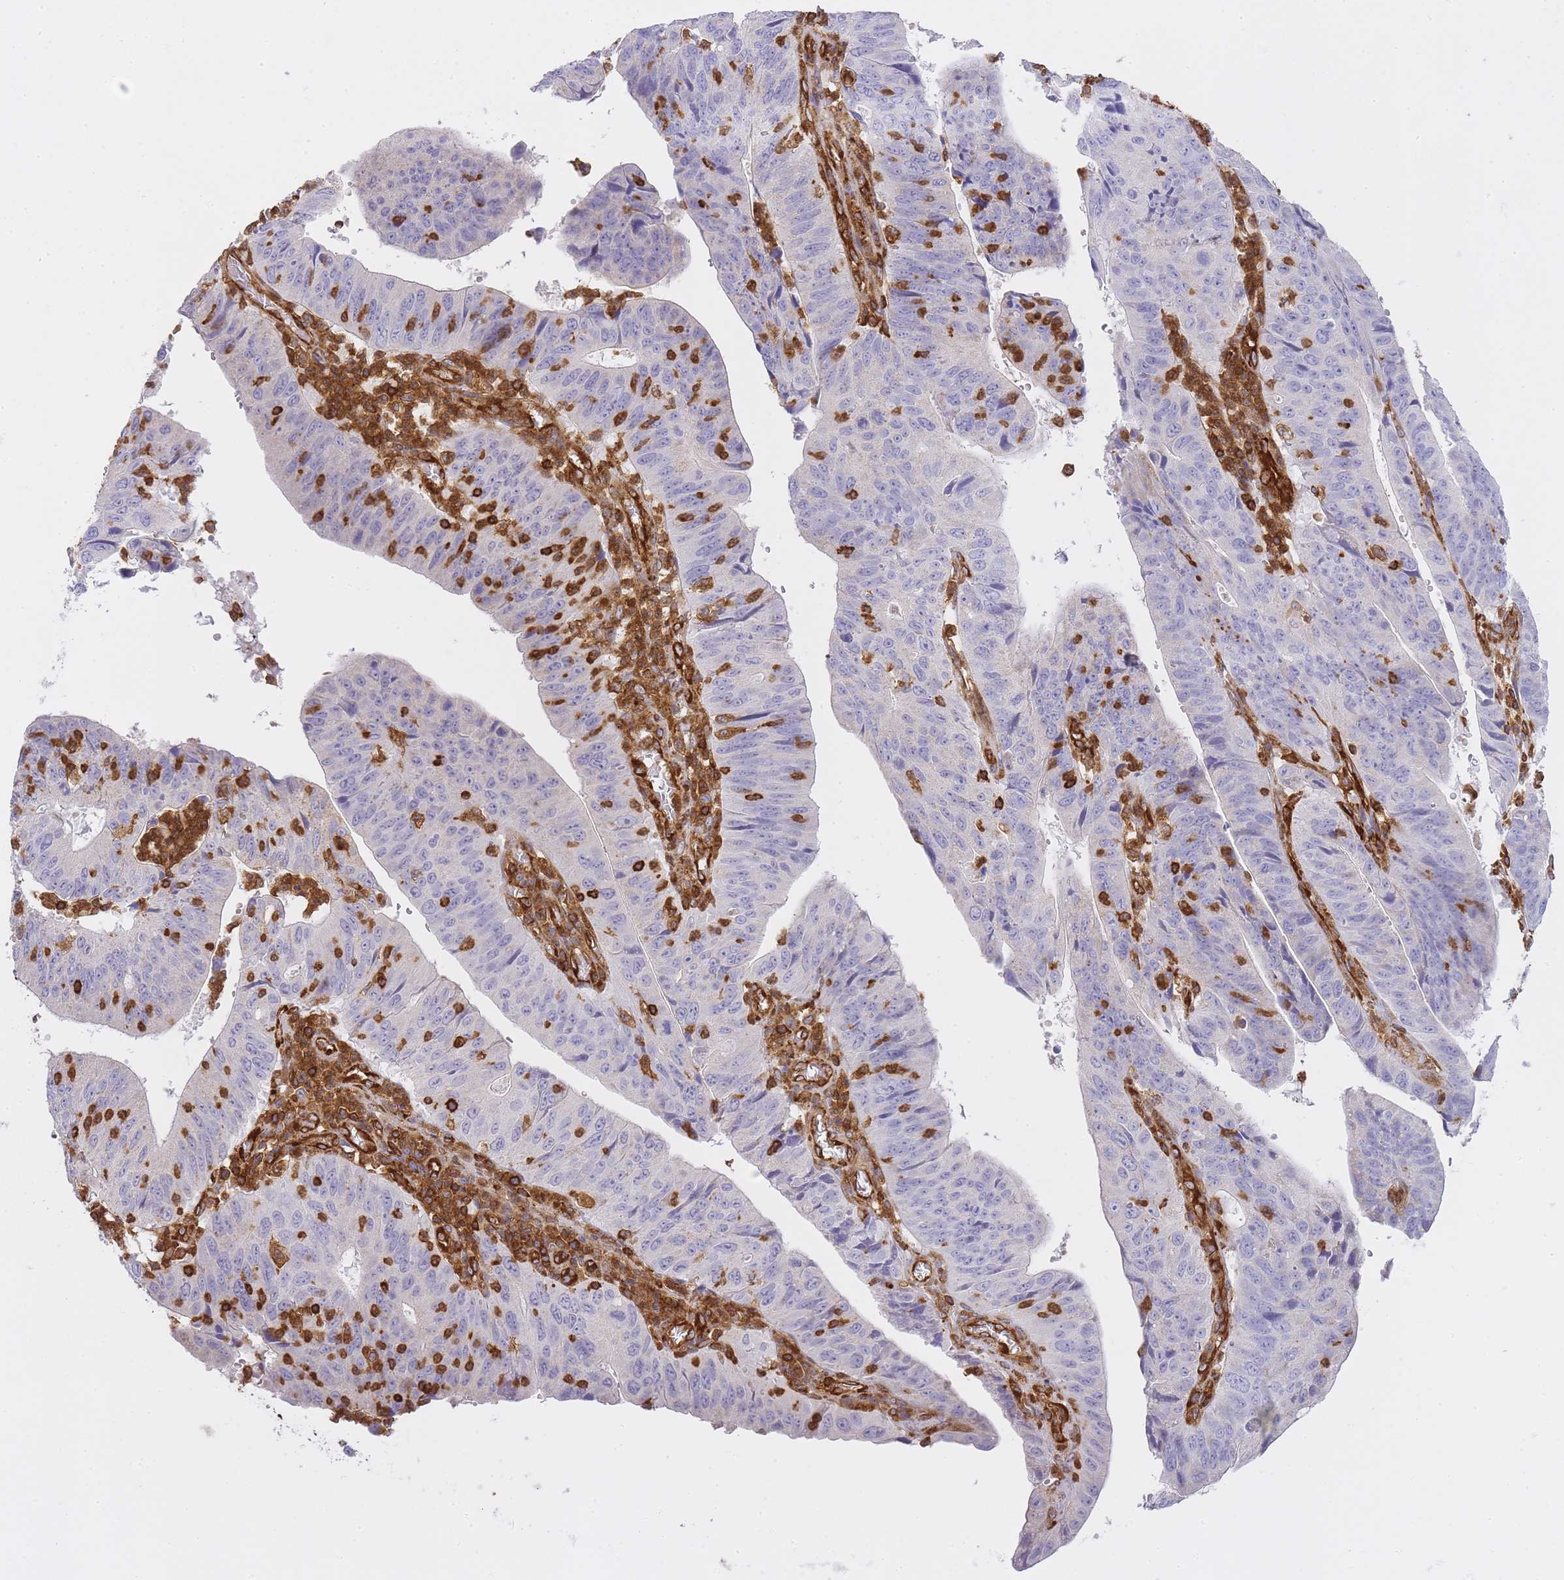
{"staining": {"intensity": "negative", "quantity": "none", "location": "none"}, "tissue": "stomach cancer", "cell_type": "Tumor cells", "image_type": "cancer", "snomed": [{"axis": "morphology", "description": "Adenocarcinoma, NOS"}, {"axis": "topography", "description": "Stomach"}], "caption": "Tumor cells show no significant protein staining in stomach adenocarcinoma.", "gene": "MSN", "patient": {"sex": "male", "age": 59}}